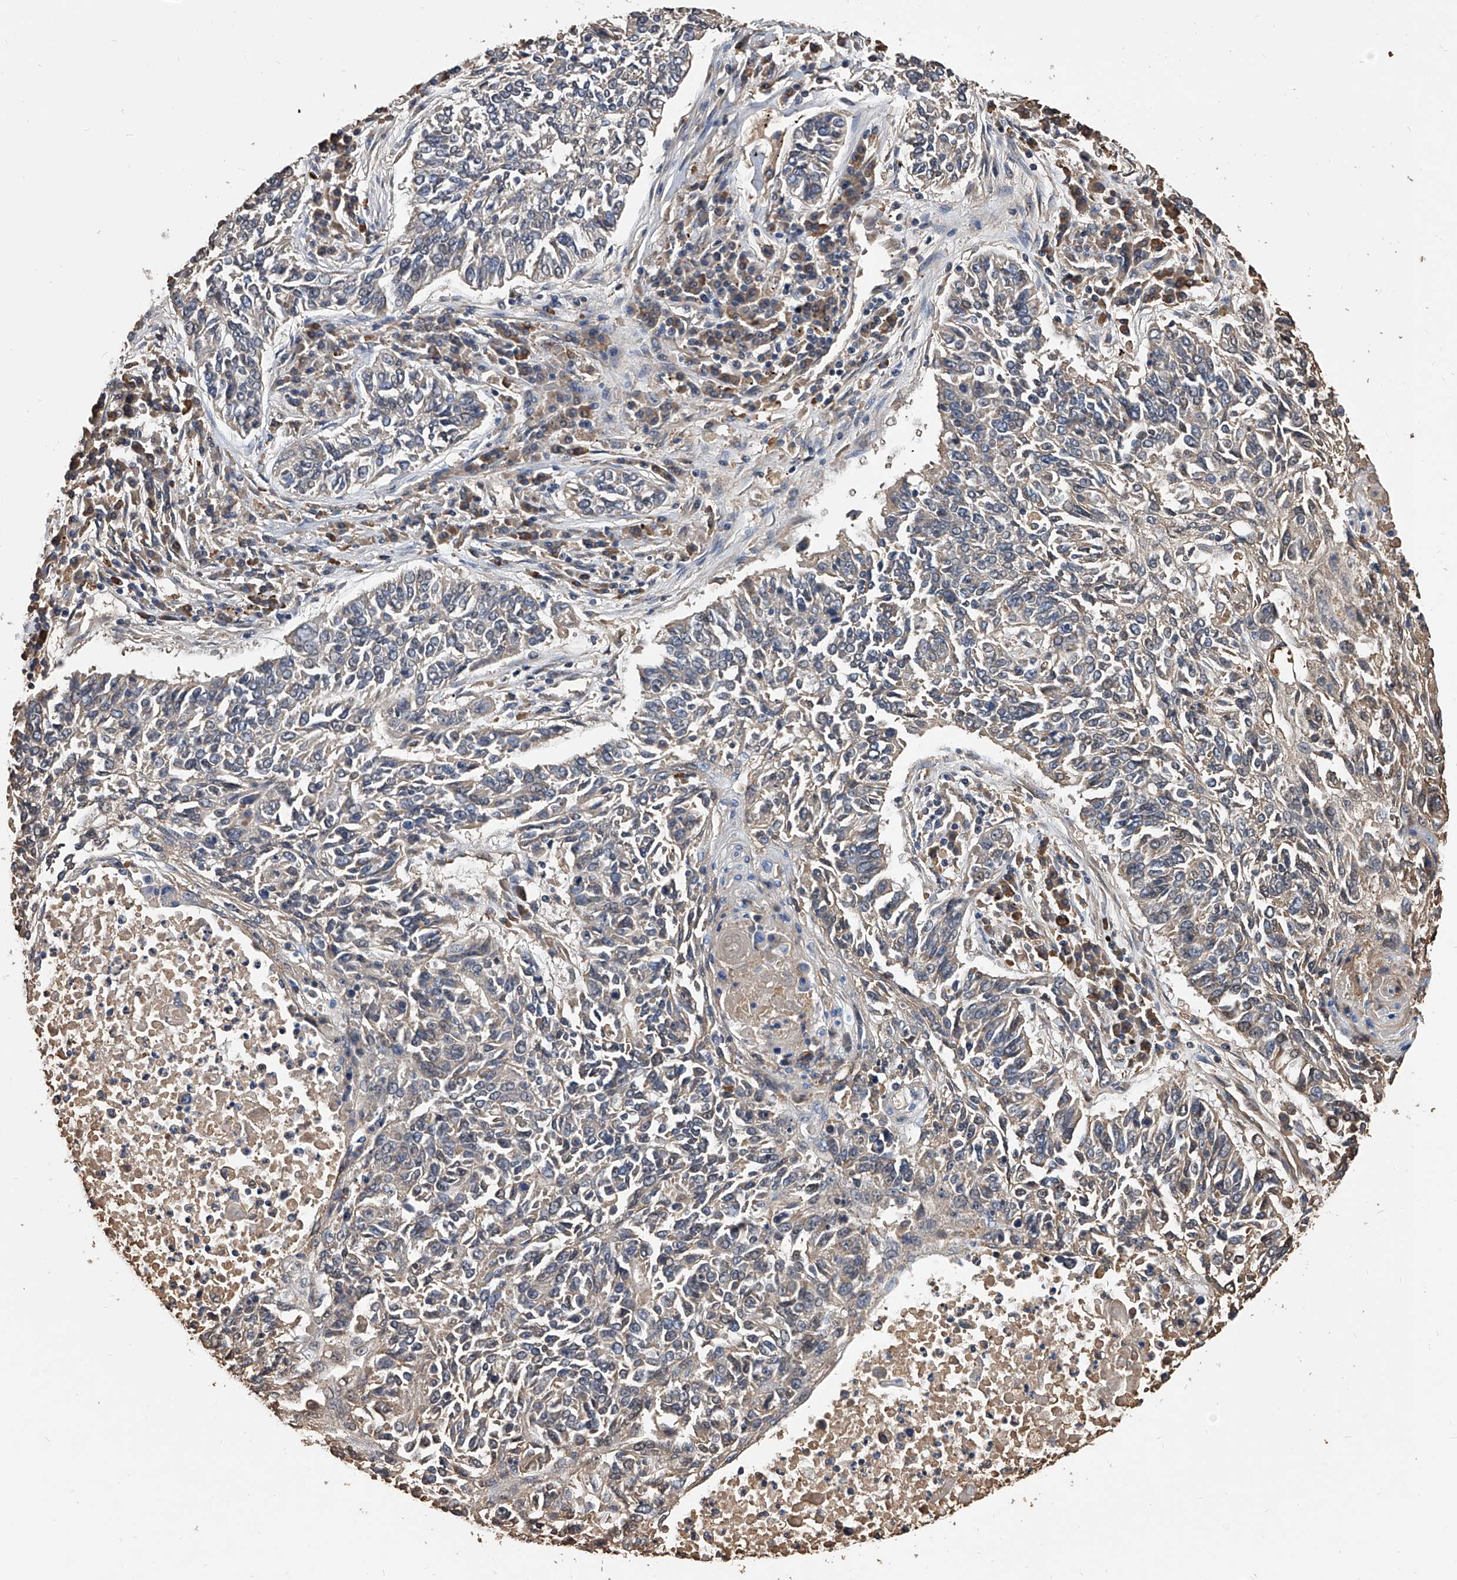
{"staining": {"intensity": "weak", "quantity": "<25%", "location": "cytoplasmic/membranous"}, "tissue": "lung cancer", "cell_type": "Tumor cells", "image_type": "cancer", "snomed": [{"axis": "morphology", "description": "Normal tissue, NOS"}, {"axis": "morphology", "description": "Squamous cell carcinoma, NOS"}, {"axis": "topography", "description": "Cartilage tissue"}, {"axis": "topography", "description": "Bronchus"}, {"axis": "topography", "description": "Lung"}], "caption": "Tumor cells are negative for brown protein staining in lung cancer (squamous cell carcinoma).", "gene": "ZNF25", "patient": {"sex": "female", "age": 49}}